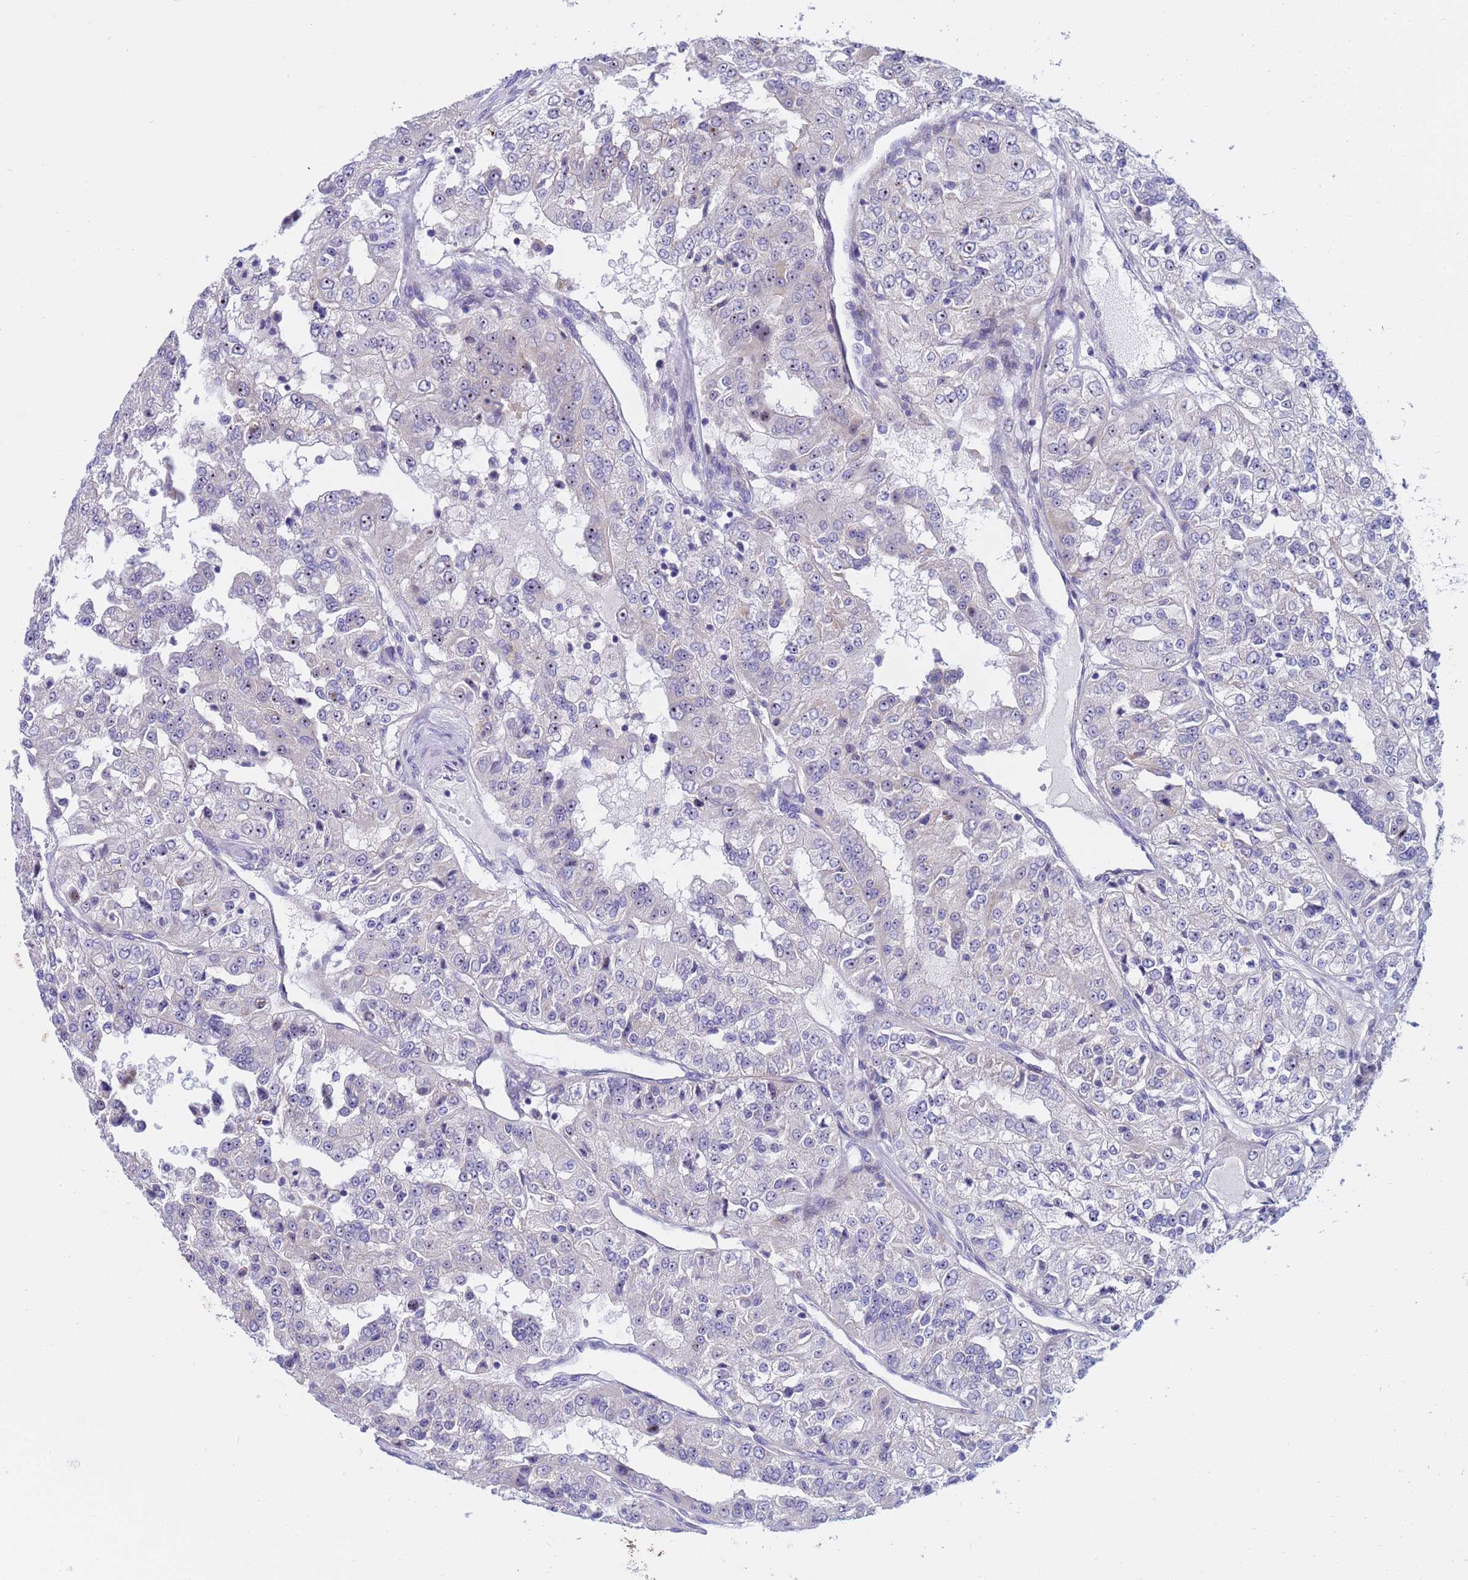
{"staining": {"intensity": "weak", "quantity": "<25%", "location": "nuclear"}, "tissue": "renal cancer", "cell_type": "Tumor cells", "image_type": "cancer", "snomed": [{"axis": "morphology", "description": "Adenocarcinoma, NOS"}, {"axis": "topography", "description": "Kidney"}], "caption": "Renal cancer was stained to show a protein in brown. There is no significant staining in tumor cells. The staining is performed using DAB (3,3'-diaminobenzidine) brown chromogen with nuclei counter-stained in using hematoxylin.", "gene": "LRATD1", "patient": {"sex": "female", "age": 63}}